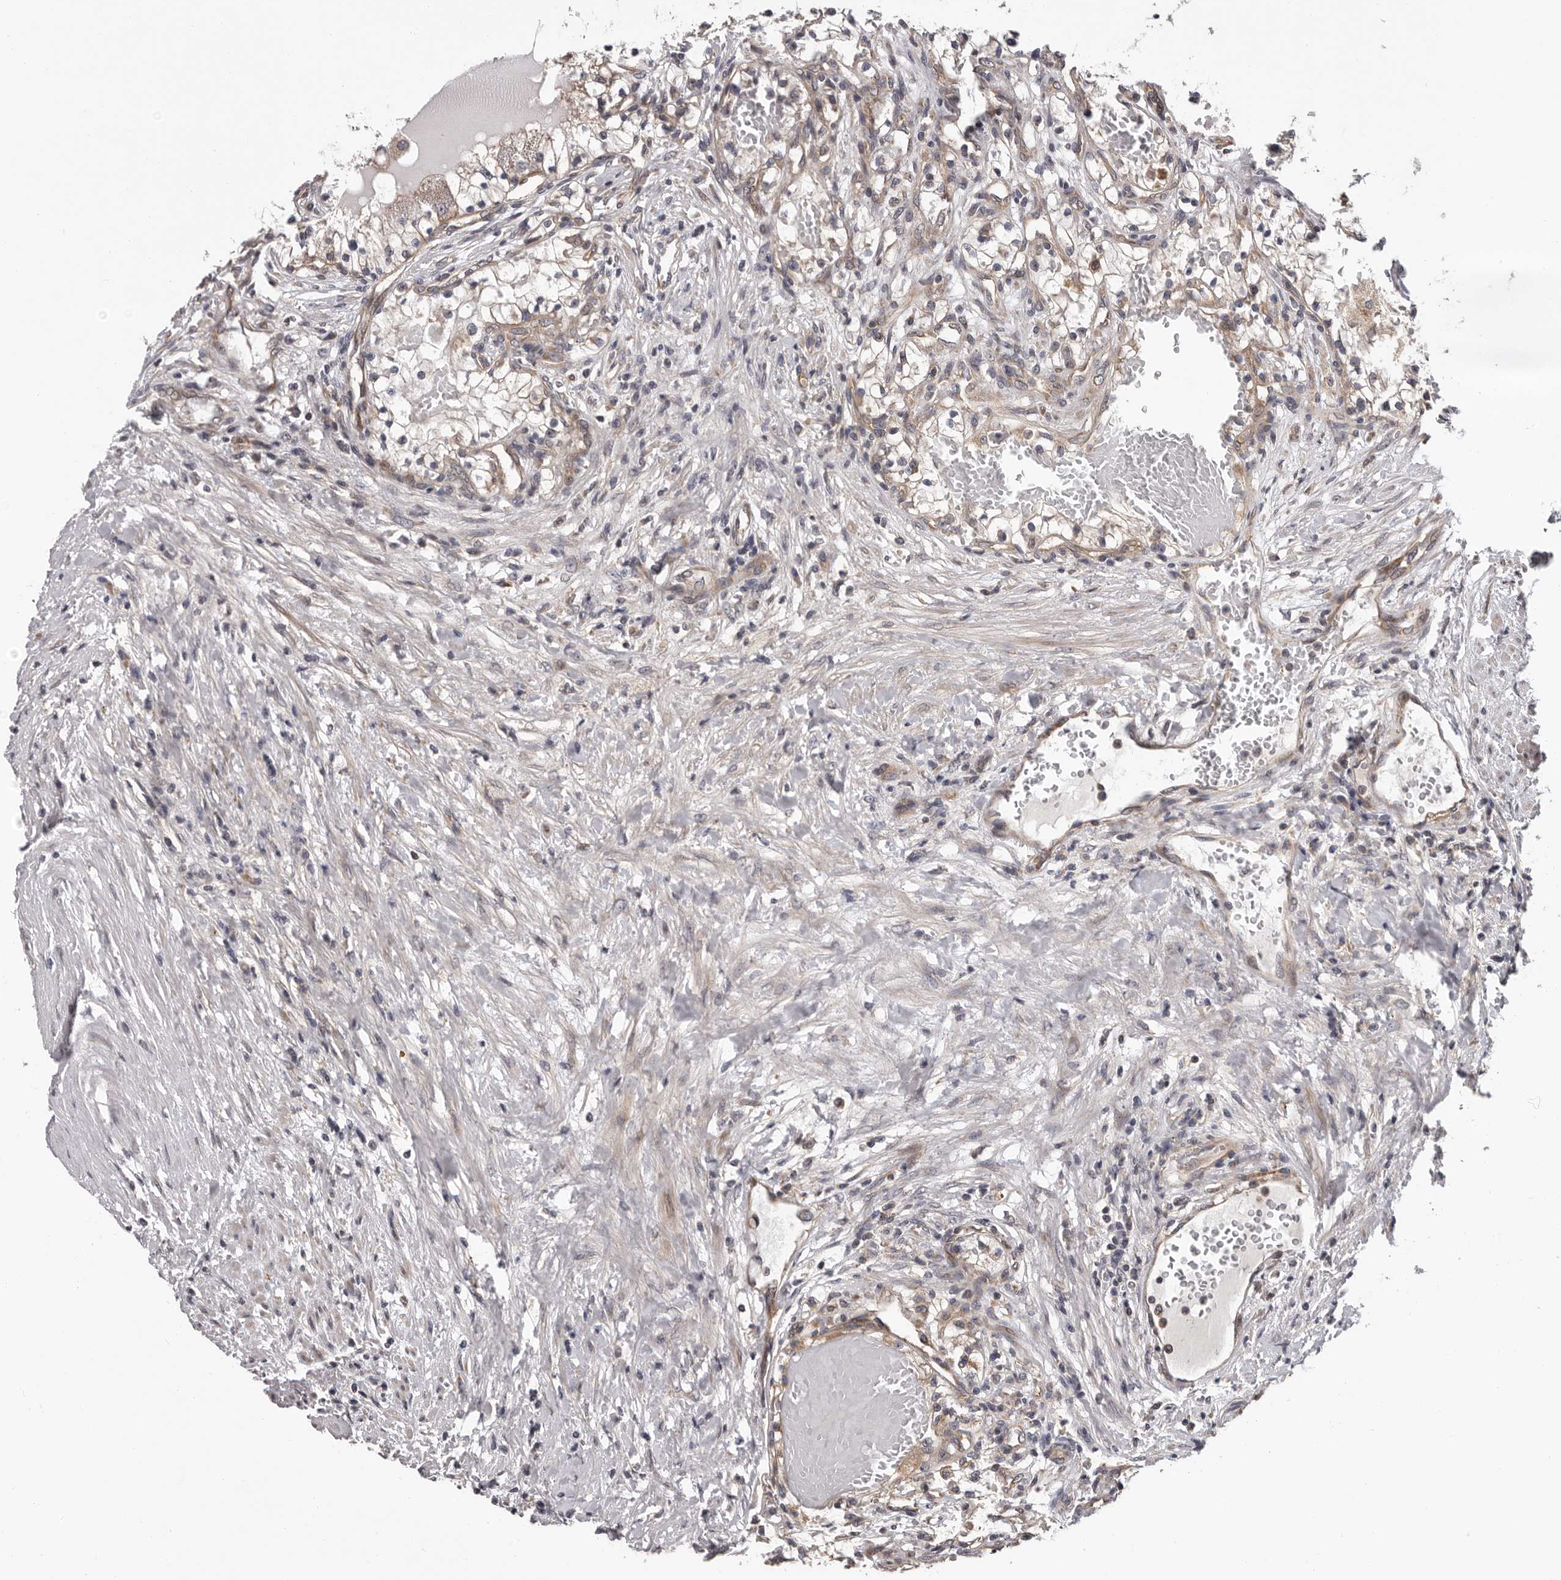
{"staining": {"intensity": "weak", "quantity": "25%-75%", "location": "cytoplasmic/membranous"}, "tissue": "renal cancer", "cell_type": "Tumor cells", "image_type": "cancer", "snomed": [{"axis": "morphology", "description": "Normal tissue, NOS"}, {"axis": "morphology", "description": "Adenocarcinoma, NOS"}, {"axis": "topography", "description": "Kidney"}], "caption": "Immunohistochemistry of adenocarcinoma (renal) displays low levels of weak cytoplasmic/membranous staining in about 25%-75% of tumor cells.", "gene": "VPS37A", "patient": {"sex": "male", "age": 68}}